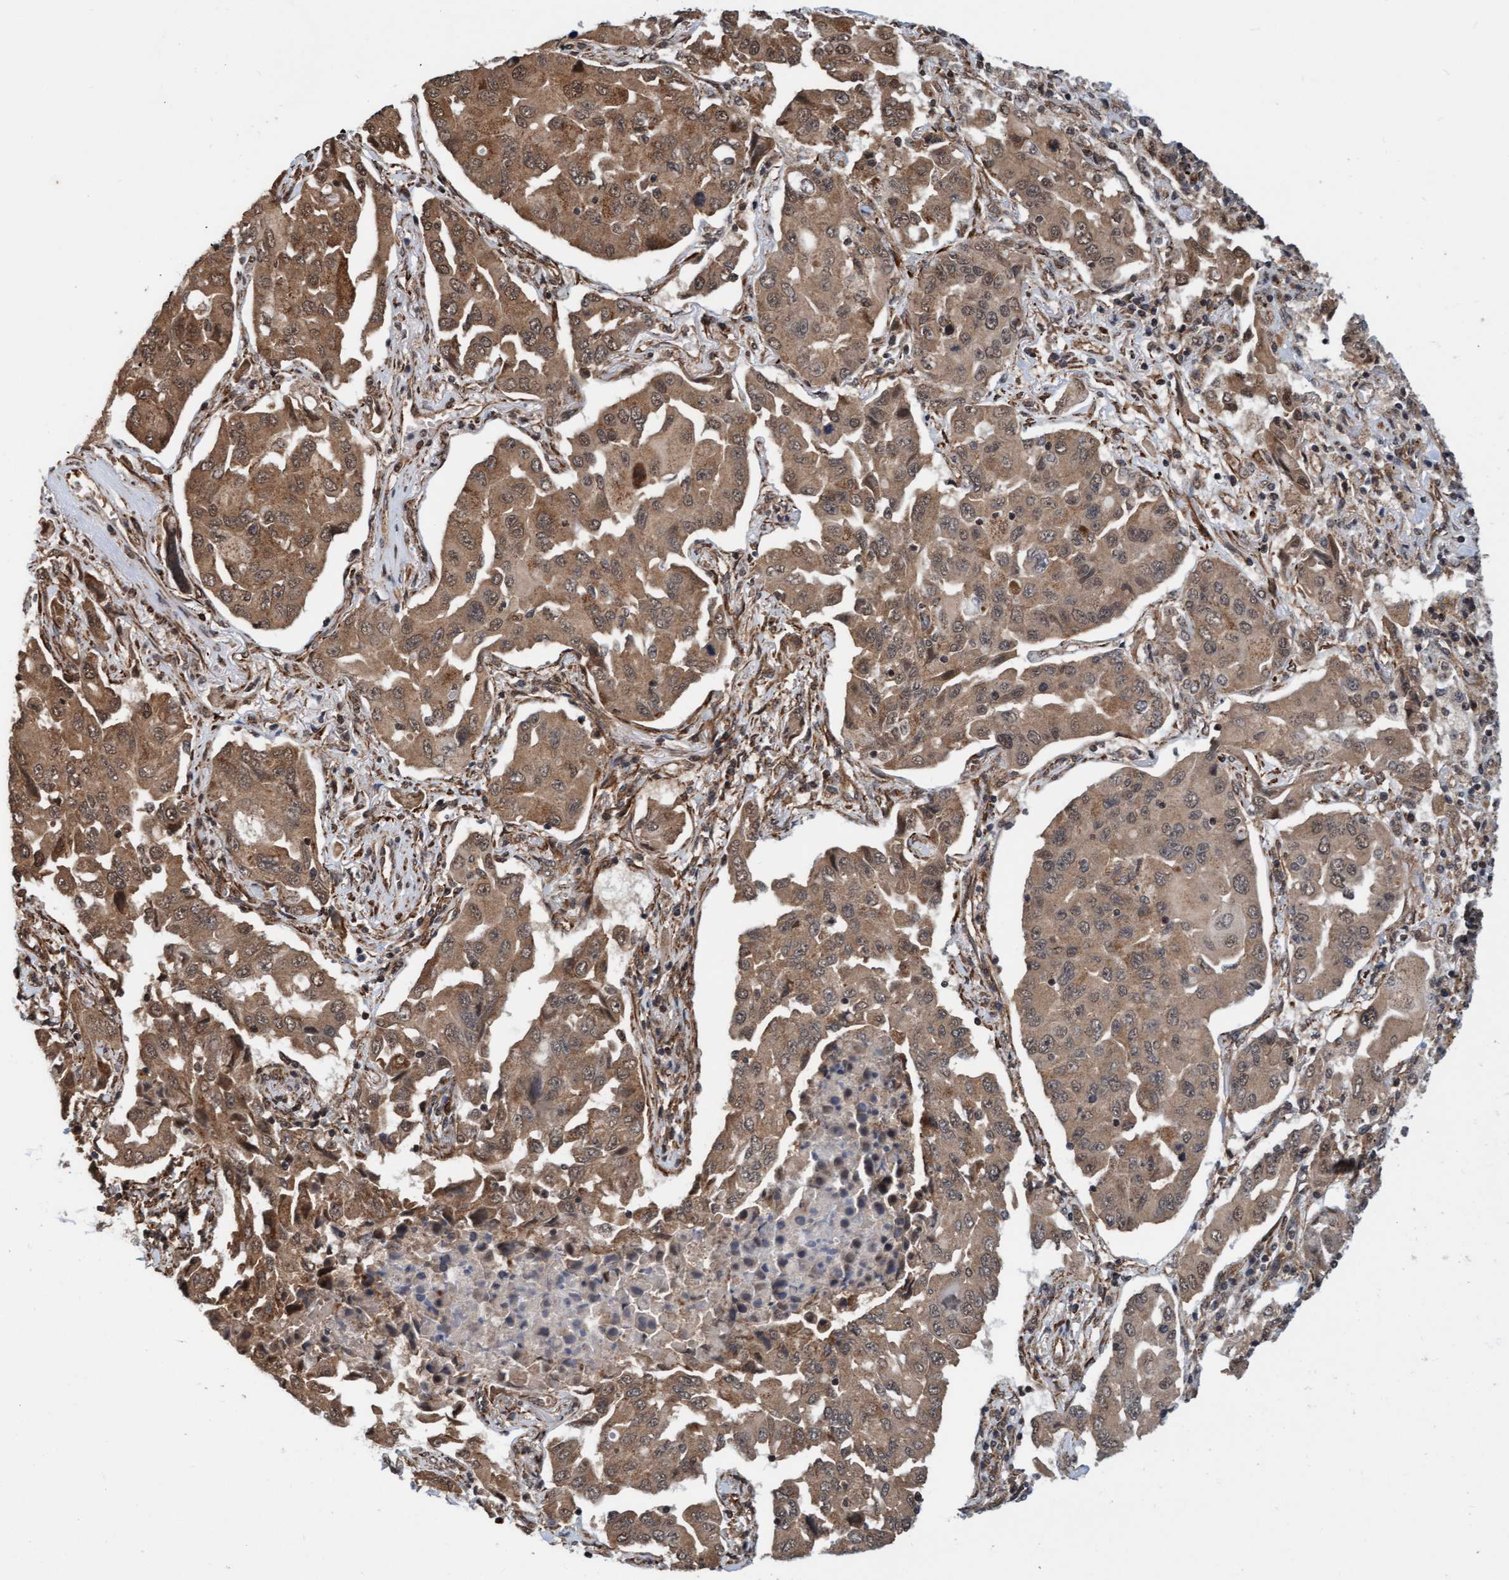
{"staining": {"intensity": "moderate", "quantity": ">75%", "location": "cytoplasmic/membranous,nuclear"}, "tissue": "lung cancer", "cell_type": "Tumor cells", "image_type": "cancer", "snomed": [{"axis": "morphology", "description": "Adenocarcinoma, NOS"}, {"axis": "topography", "description": "Lung"}], "caption": "Immunohistochemistry (IHC) (DAB) staining of lung cancer exhibits moderate cytoplasmic/membranous and nuclear protein positivity in about >75% of tumor cells.", "gene": "STXBP4", "patient": {"sex": "female", "age": 65}}